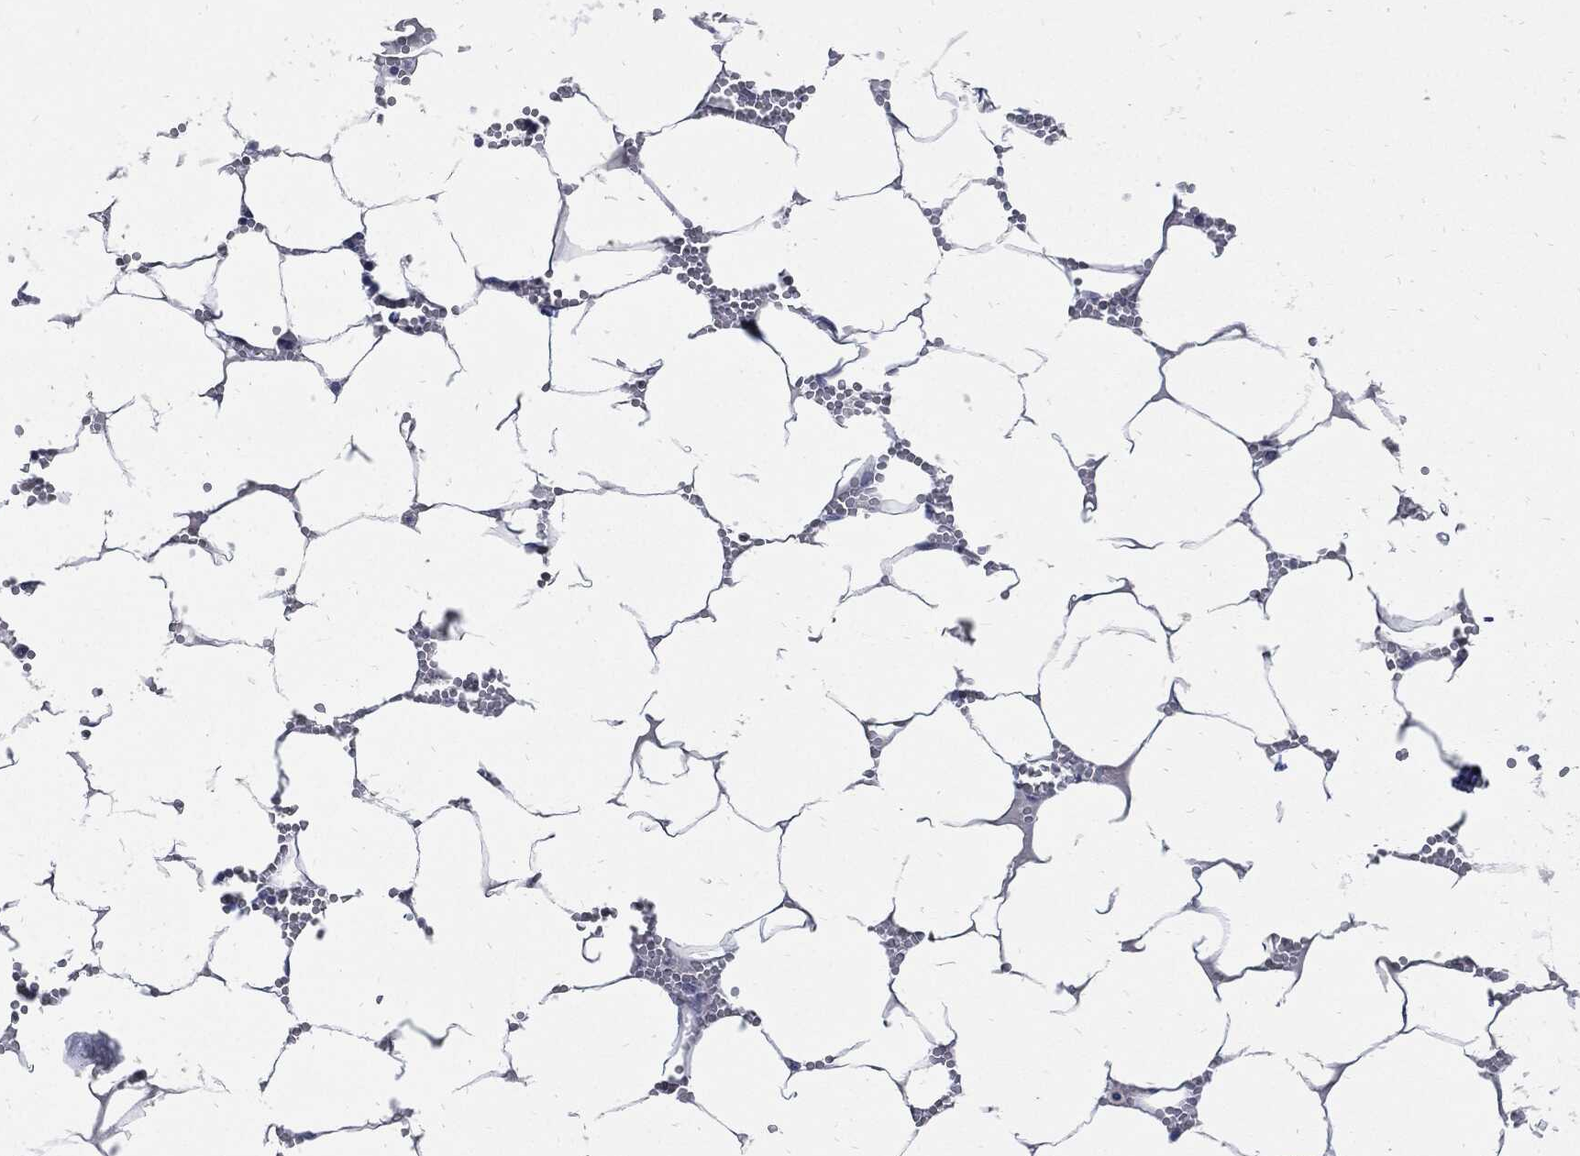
{"staining": {"intensity": "strong", "quantity": "25%-75%", "location": "nuclear"}, "tissue": "bone marrow", "cell_type": "Hematopoietic cells", "image_type": "normal", "snomed": [{"axis": "morphology", "description": "Normal tissue, NOS"}, {"axis": "topography", "description": "Bone marrow"}], "caption": "The immunohistochemical stain highlights strong nuclear positivity in hematopoietic cells of normal bone marrow.", "gene": "NBN", "patient": {"sex": "female", "age": 64}}